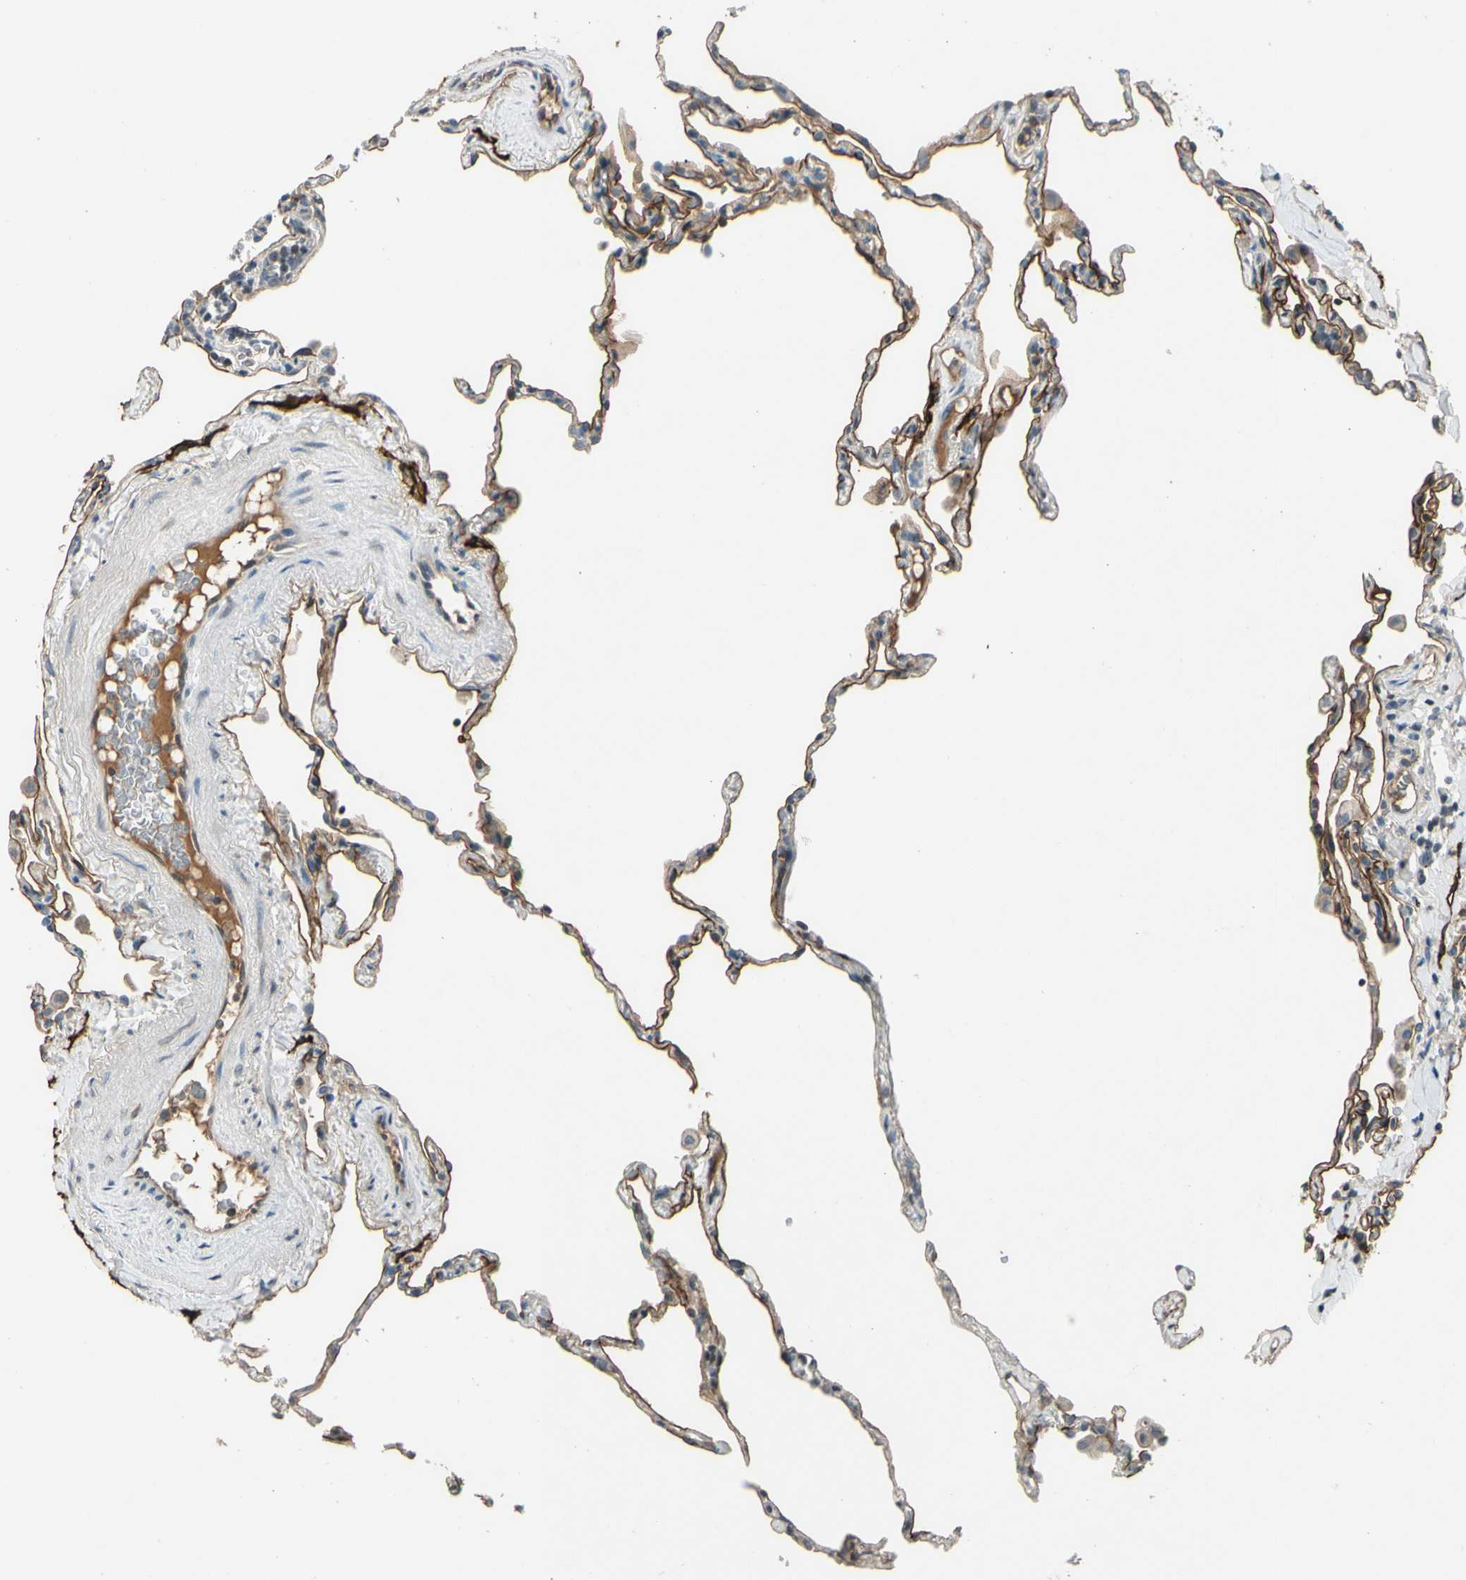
{"staining": {"intensity": "moderate", "quantity": ">75%", "location": "cytoplasmic/membranous"}, "tissue": "lung", "cell_type": "Alveolar cells", "image_type": "normal", "snomed": [{"axis": "morphology", "description": "Normal tissue, NOS"}, {"axis": "topography", "description": "Lung"}], "caption": "This micrograph exhibits immunohistochemistry staining of benign human lung, with medium moderate cytoplasmic/membranous expression in about >75% of alveolar cells.", "gene": "PDPN", "patient": {"sex": "male", "age": 59}}